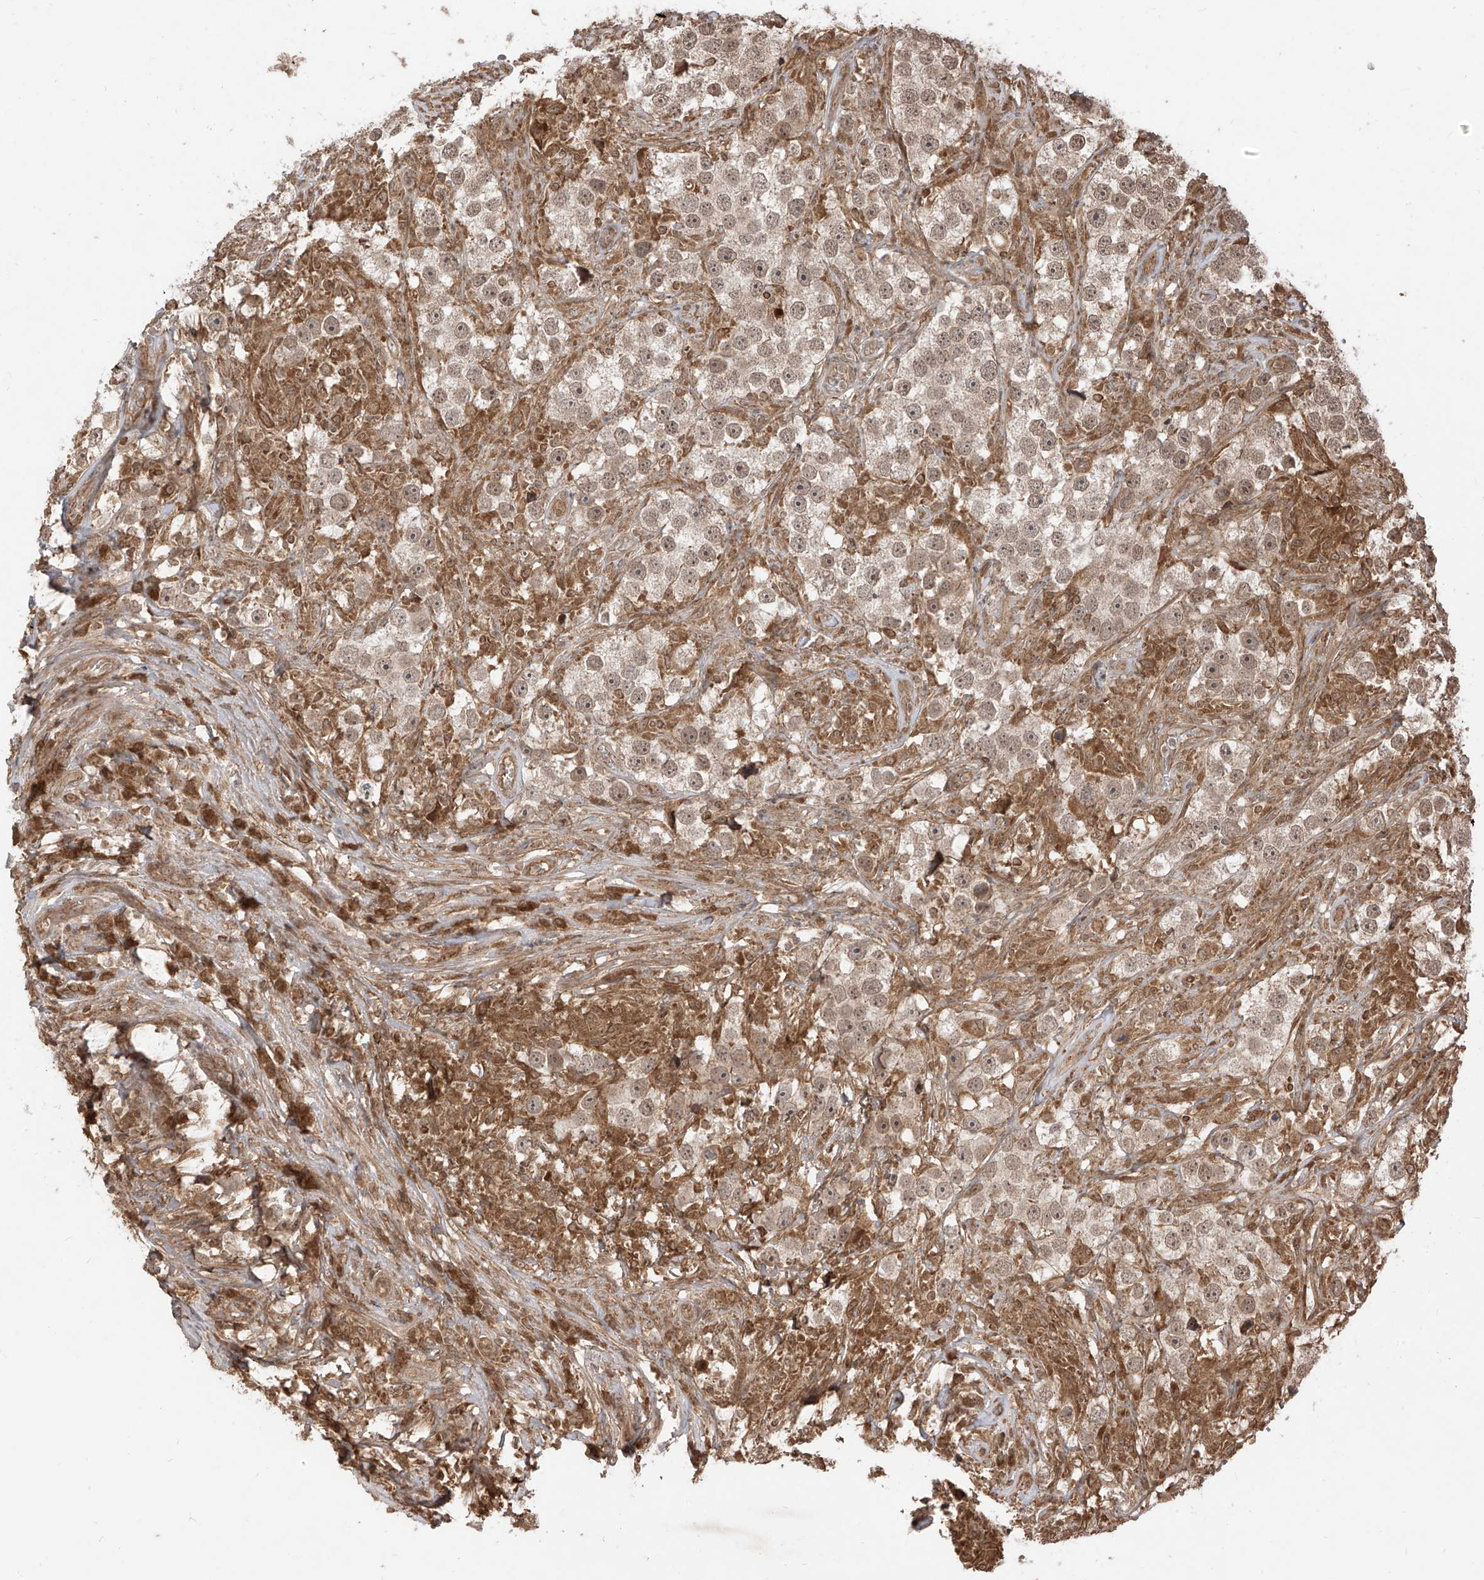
{"staining": {"intensity": "weak", "quantity": ">75%", "location": "cytoplasmic/membranous,nuclear"}, "tissue": "testis cancer", "cell_type": "Tumor cells", "image_type": "cancer", "snomed": [{"axis": "morphology", "description": "Seminoma, NOS"}, {"axis": "topography", "description": "Testis"}], "caption": "Protein expression by immunohistochemistry displays weak cytoplasmic/membranous and nuclear expression in approximately >75% of tumor cells in seminoma (testis).", "gene": "LCOR", "patient": {"sex": "male", "age": 49}}